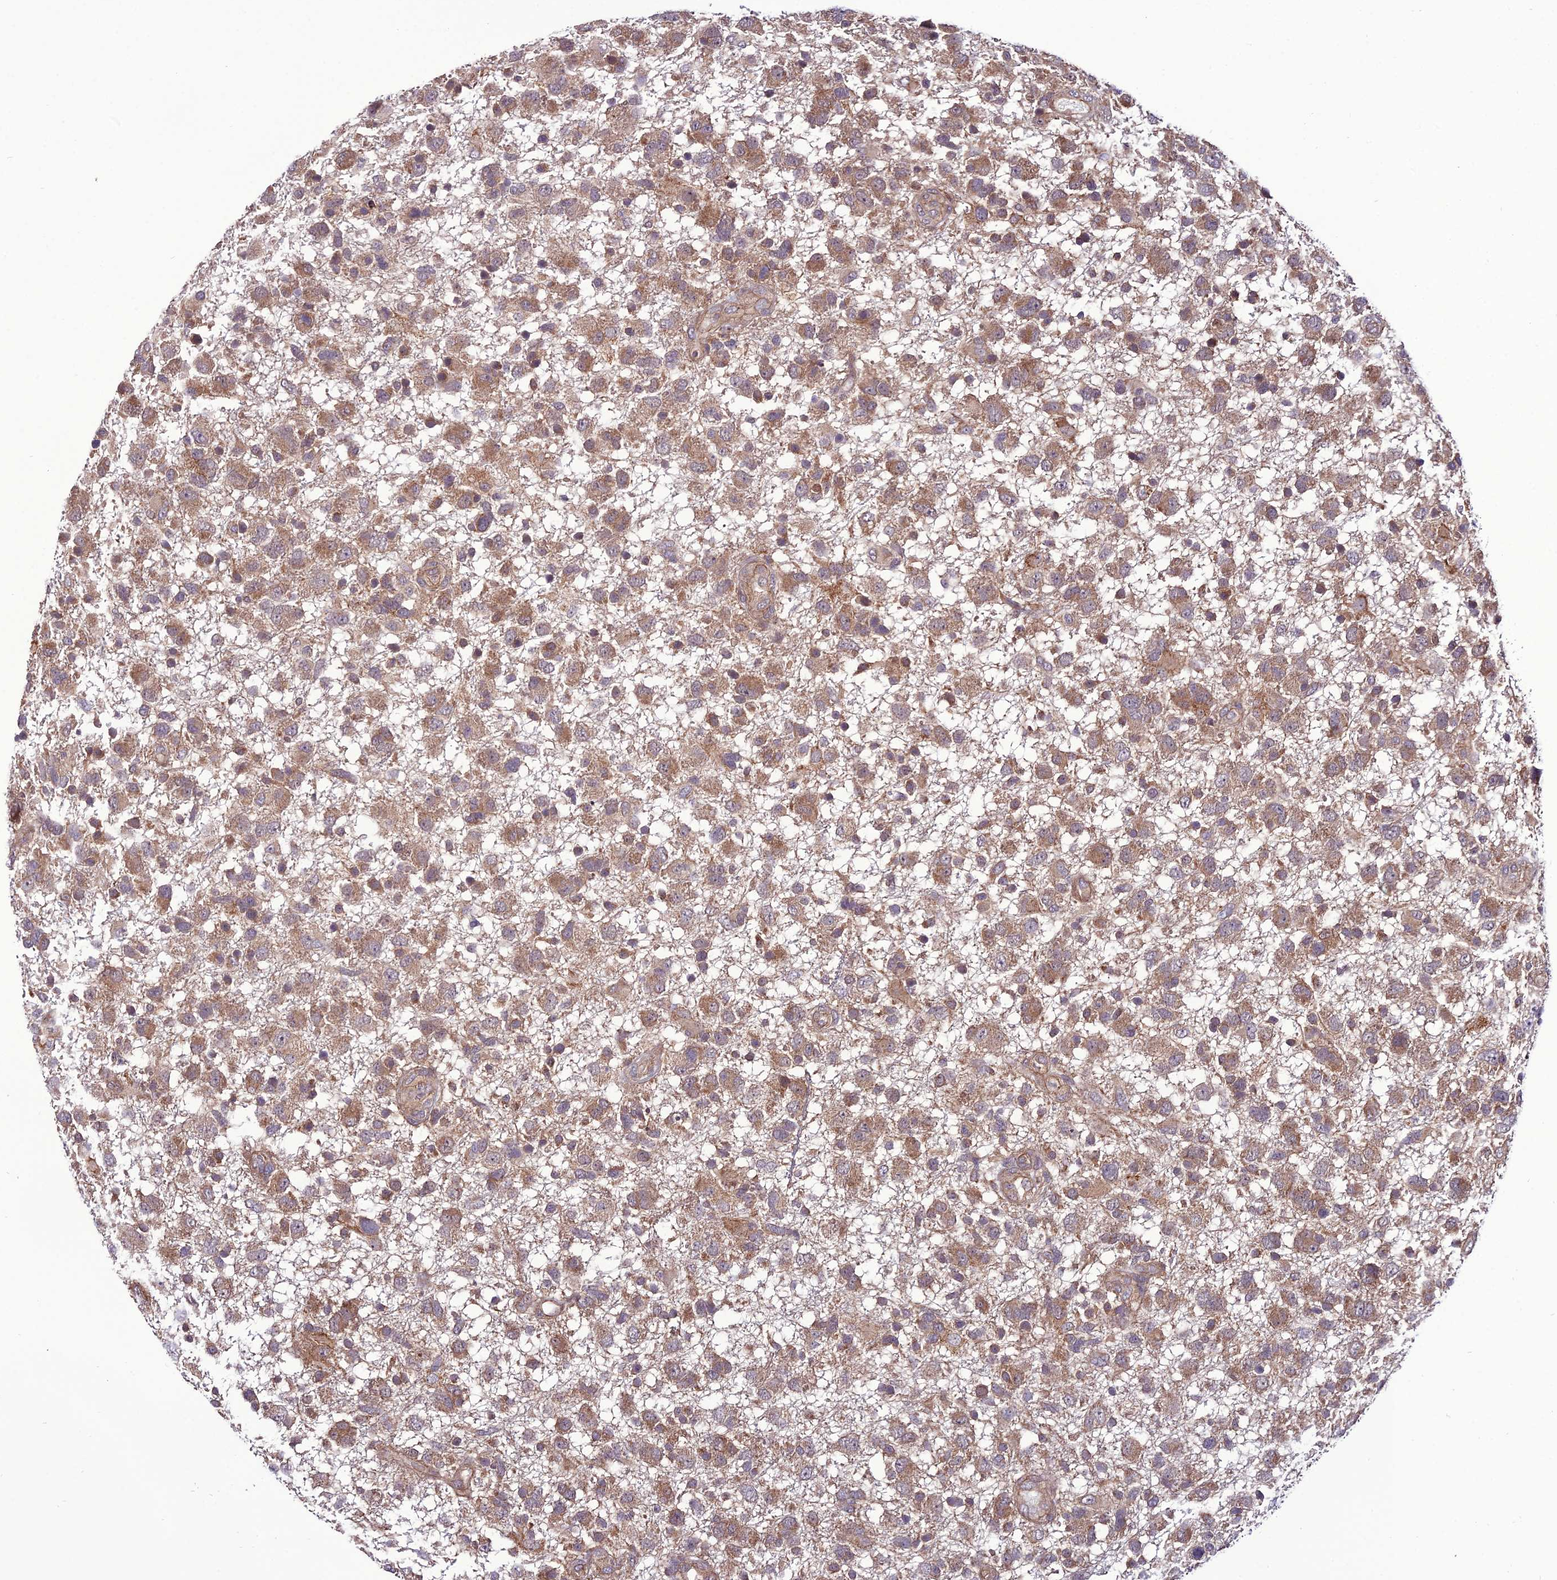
{"staining": {"intensity": "weak", "quantity": ">75%", "location": "cytoplasmic/membranous"}, "tissue": "glioma", "cell_type": "Tumor cells", "image_type": "cancer", "snomed": [{"axis": "morphology", "description": "Glioma, malignant, High grade"}, {"axis": "topography", "description": "Brain"}], "caption": "High-magnification brightfield microscopy of glioma stained with DAB (brown) and counterstained with hematoxylin (blue). tumor cells exhibit weak cytoplasmic/membranous expression is seen in approximately>75% of cells.", "gene": "PPIL3", "patient": {"sex": "male", "age": 61}}